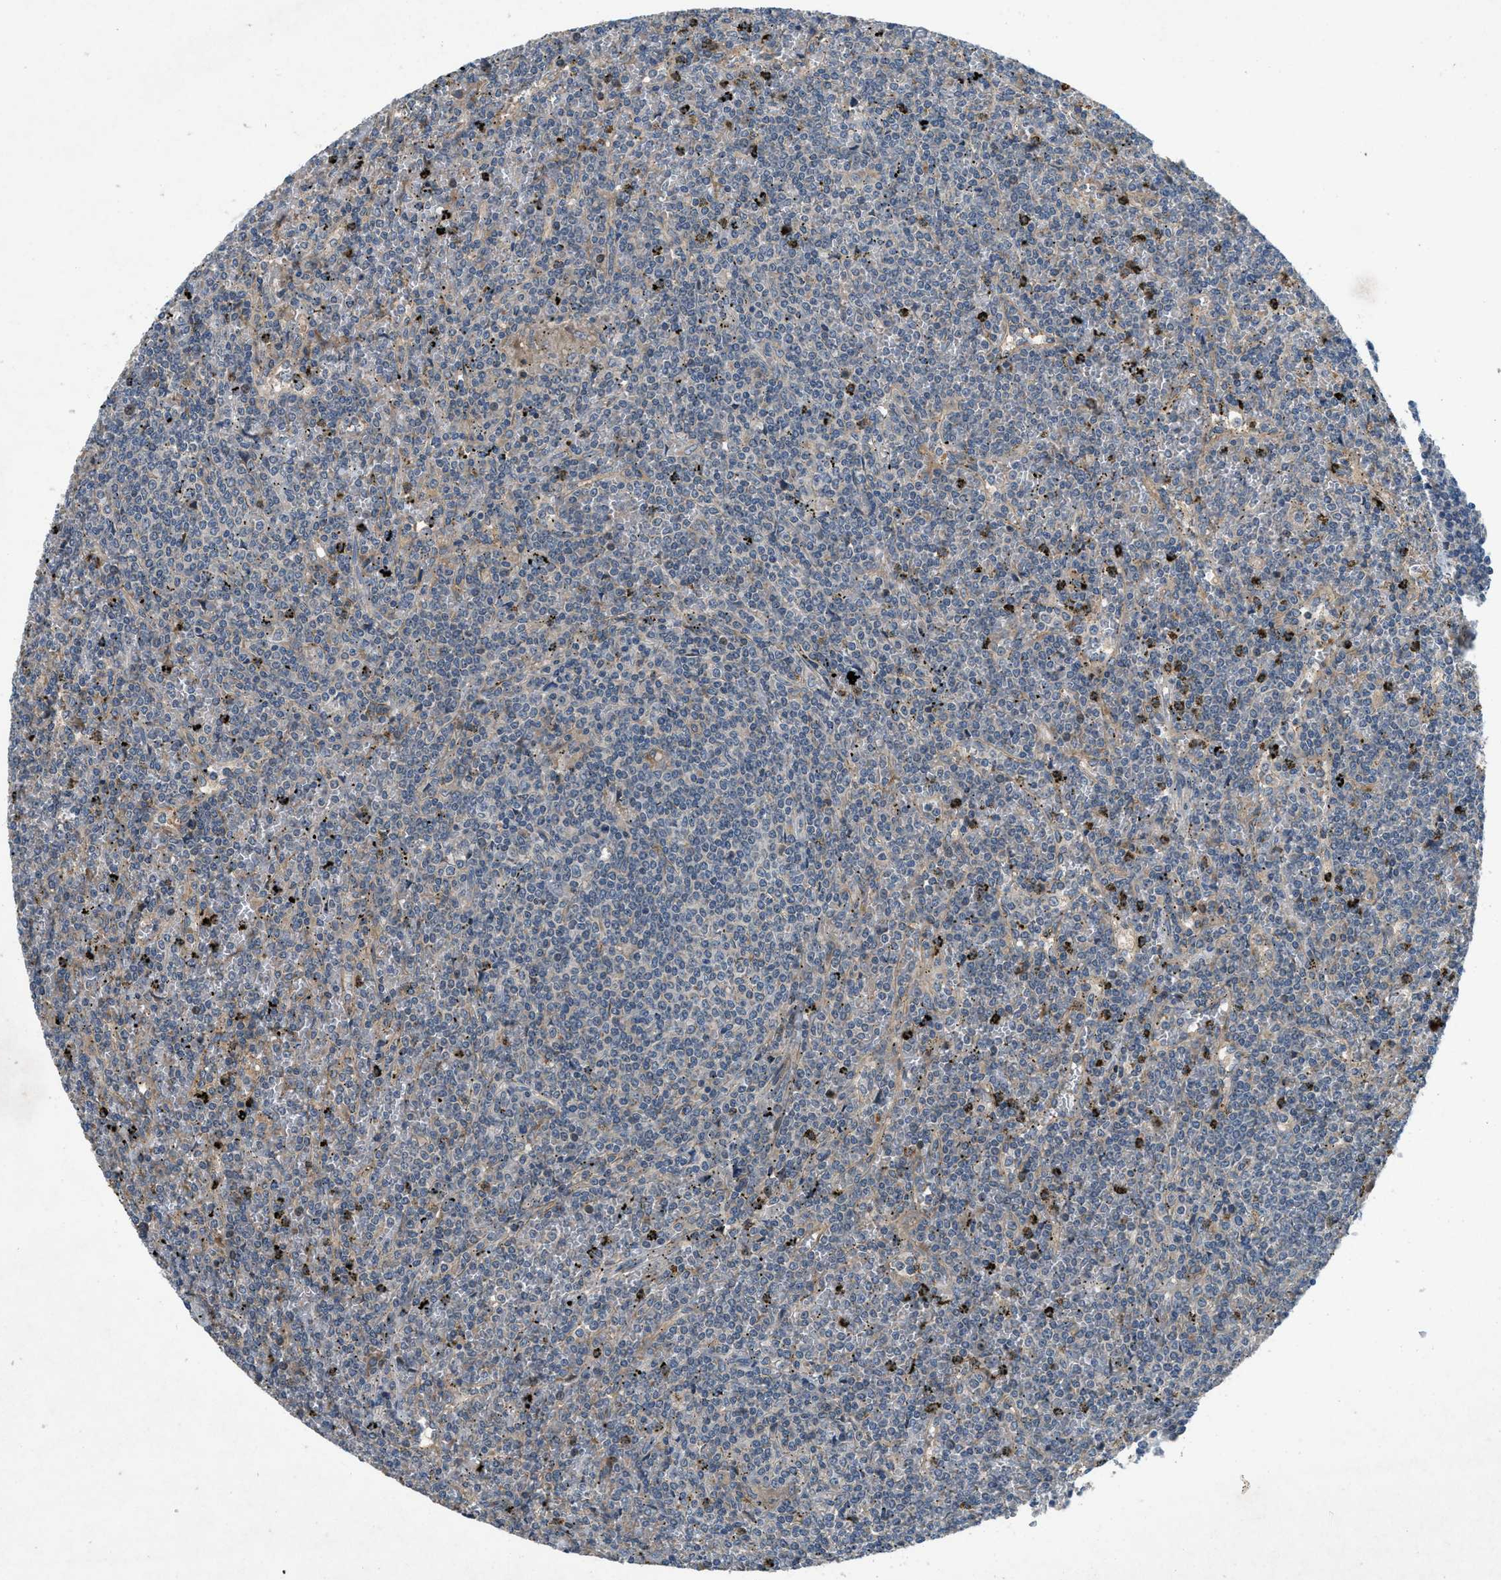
{"staining": {"intensity": "negative", "quantity": "none", "location": "none"}, "tissue": "lymphoma", "cell_type": "Tumor cells", "image_type": "cancer", "snomed": [{"axis": "morphology", "description": "Malignant lymphoma, non-Hodgkin's type, Low grade"}, {"axis": "topography", "description": "Spleen"}], "caption": "Human lymphoma stained for a protein using immunohistochemistry (IHC) displays no staining in tumor cells.", "gene": "ADCY6", "patient": {"sex": "female", "age": 19}}